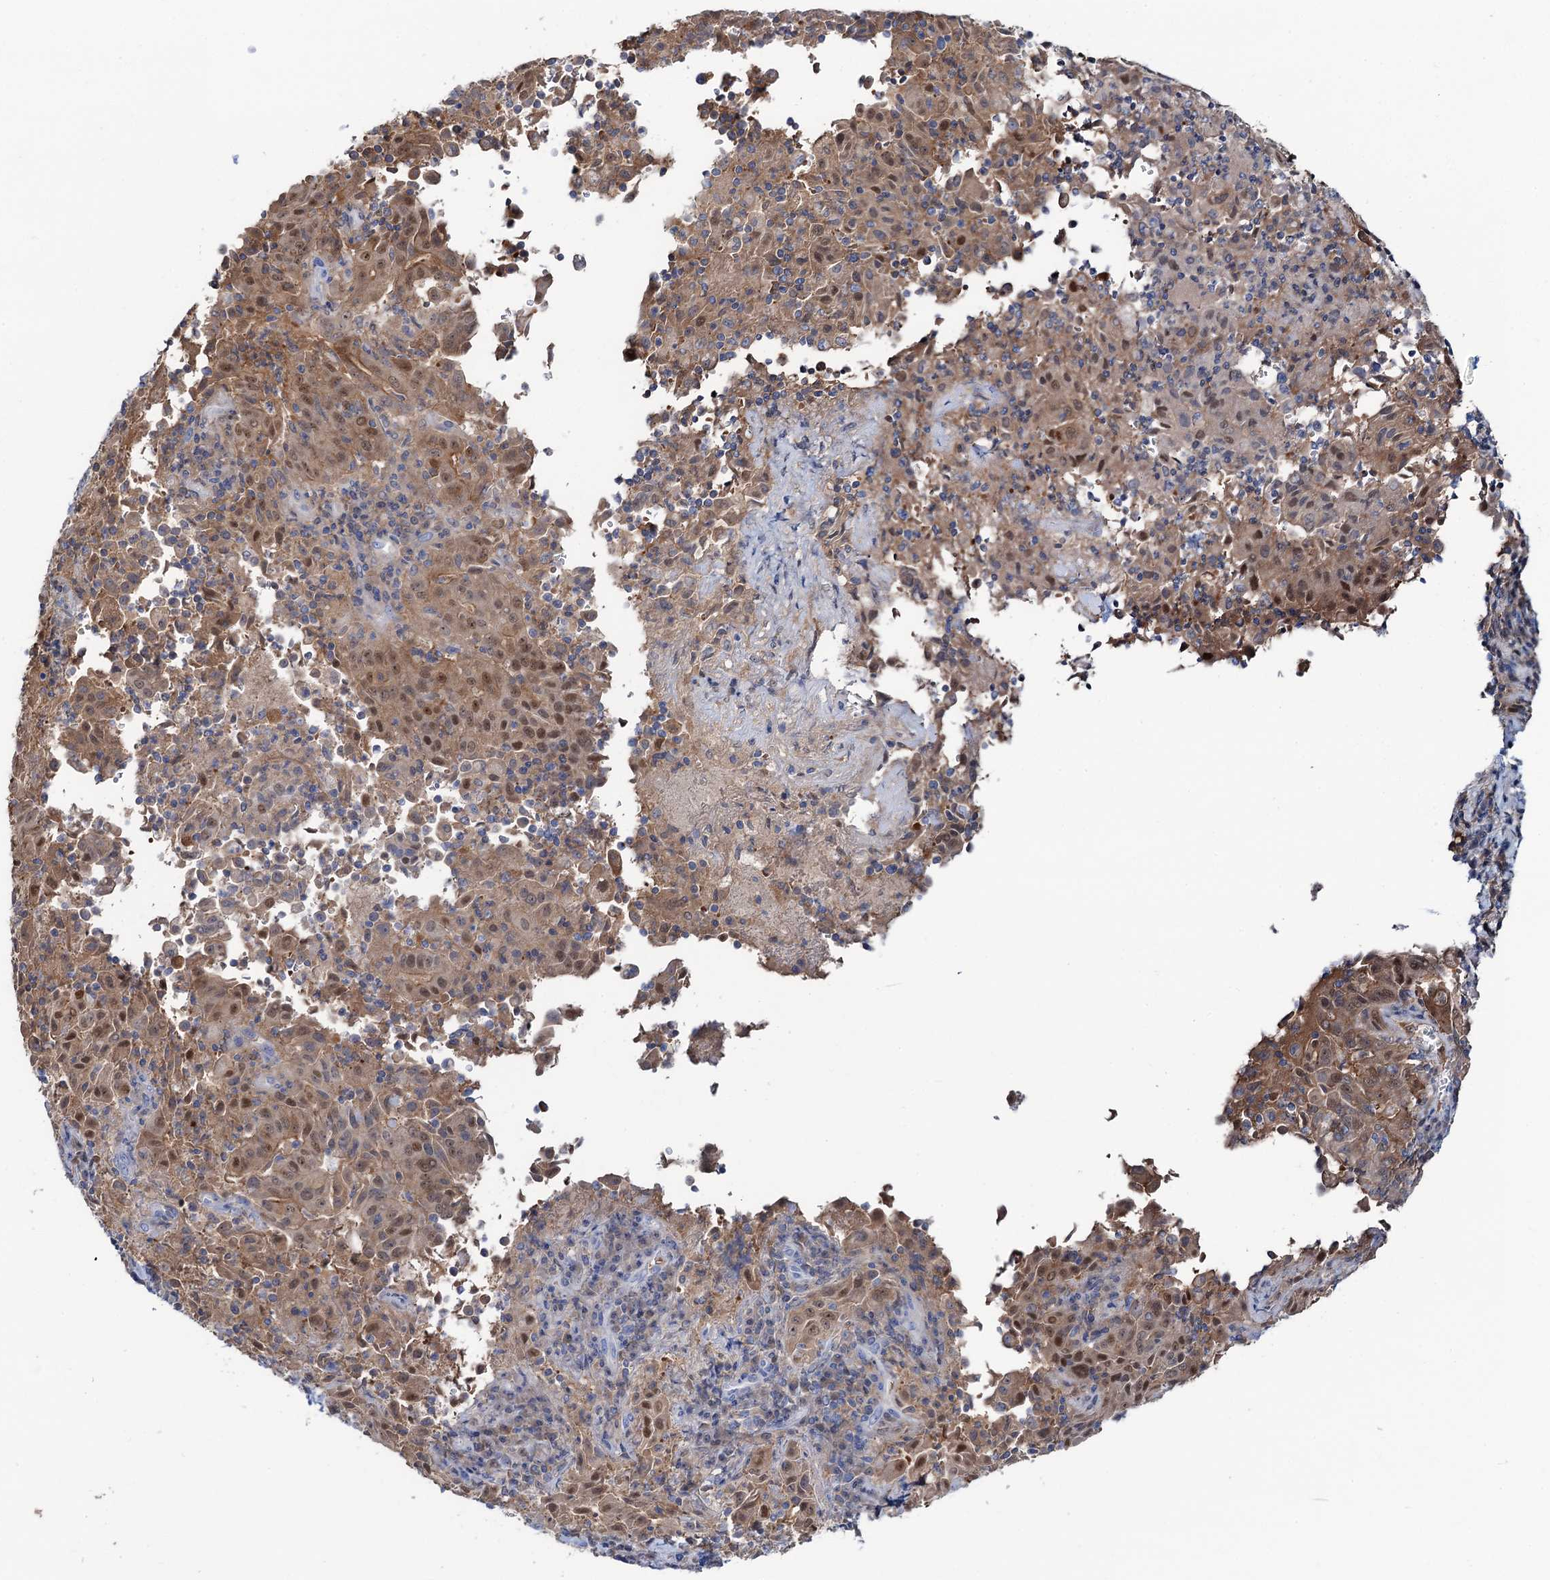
{"staining": {"intensity": "moderate", "quantity": ">75%", "location": "cytoplasmic/membranous,nuclear"}, "tissue": "pancreatic cancer", "cell_type": "Tumor cells", "image_type": "cancer", "snomed": [{"axis": "morphology", "description": "Adenocarcinoma, NOS"}, {"axis": "topography", "description": "Pancreas"}], "caption": "Moderate cytoplasmic/membranous and nuclear expression for a protein is identified in about >75% of tumor cells of pancreatic cancer (adenocarcinoma) using immunohistochemistry.", "gene": "FAH", "patient": {"sex": "male", "age": 63}}